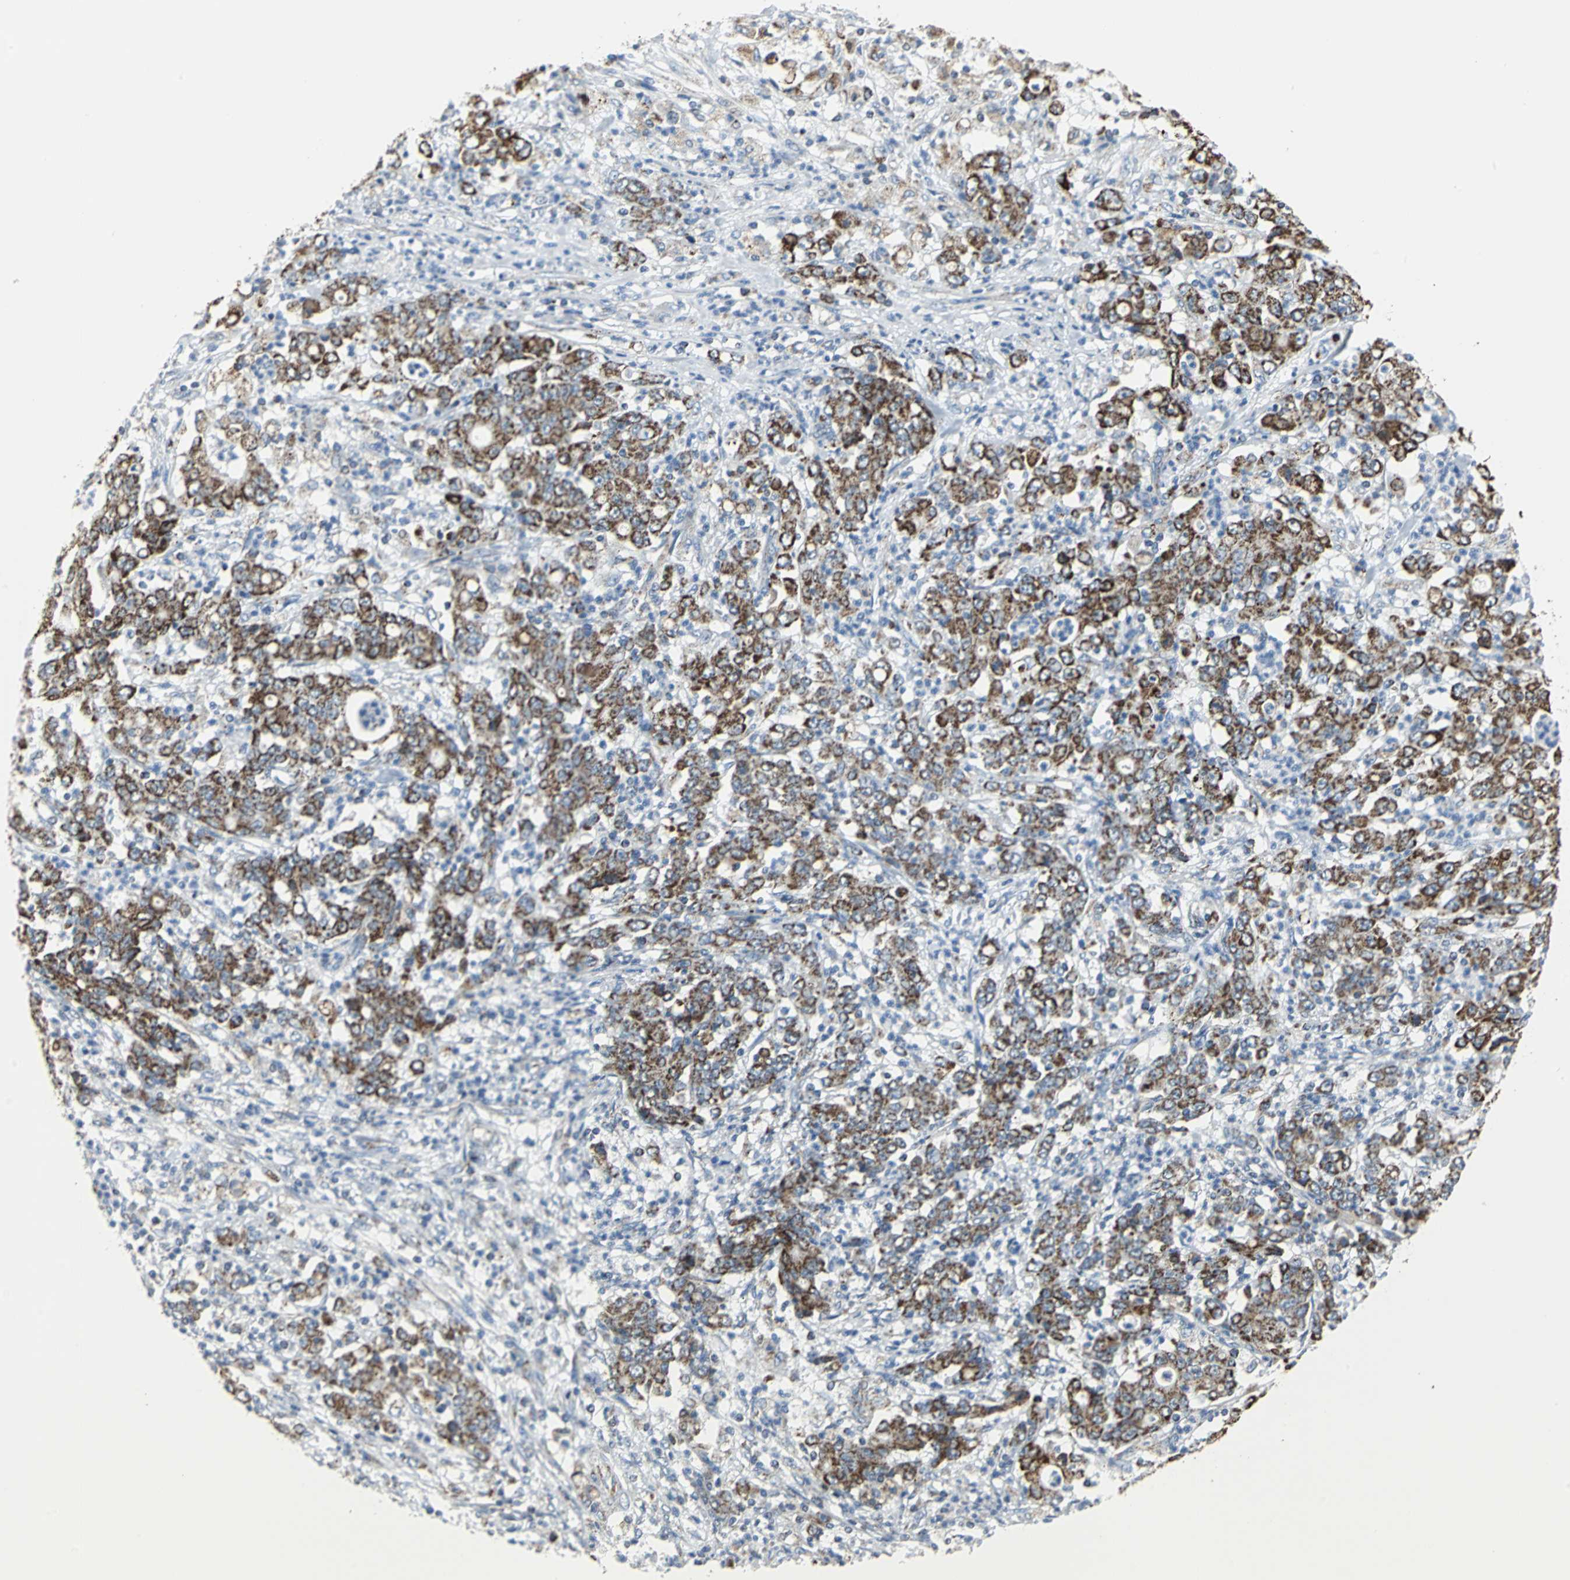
{"staining": {"intensity": "moderate", "quantity": ">75%", "location": "cytoplasmic/membranous"}, "tissue": "stomach cancer", "cell_type": "Tumor cells", "image_type": "cancer", "snomed": [{"axis": "morphology", "description": "Adenocarcinoma, NOS"}, {"axis": "topography", "description": "Stomach, lower"}], "caption": "Stomach adenocarcinoma stained with a protein marker exhibits moderate staining in tumor cells.", "gene": "NTRK1", "patient": {"sex": "female", "age": 71}}